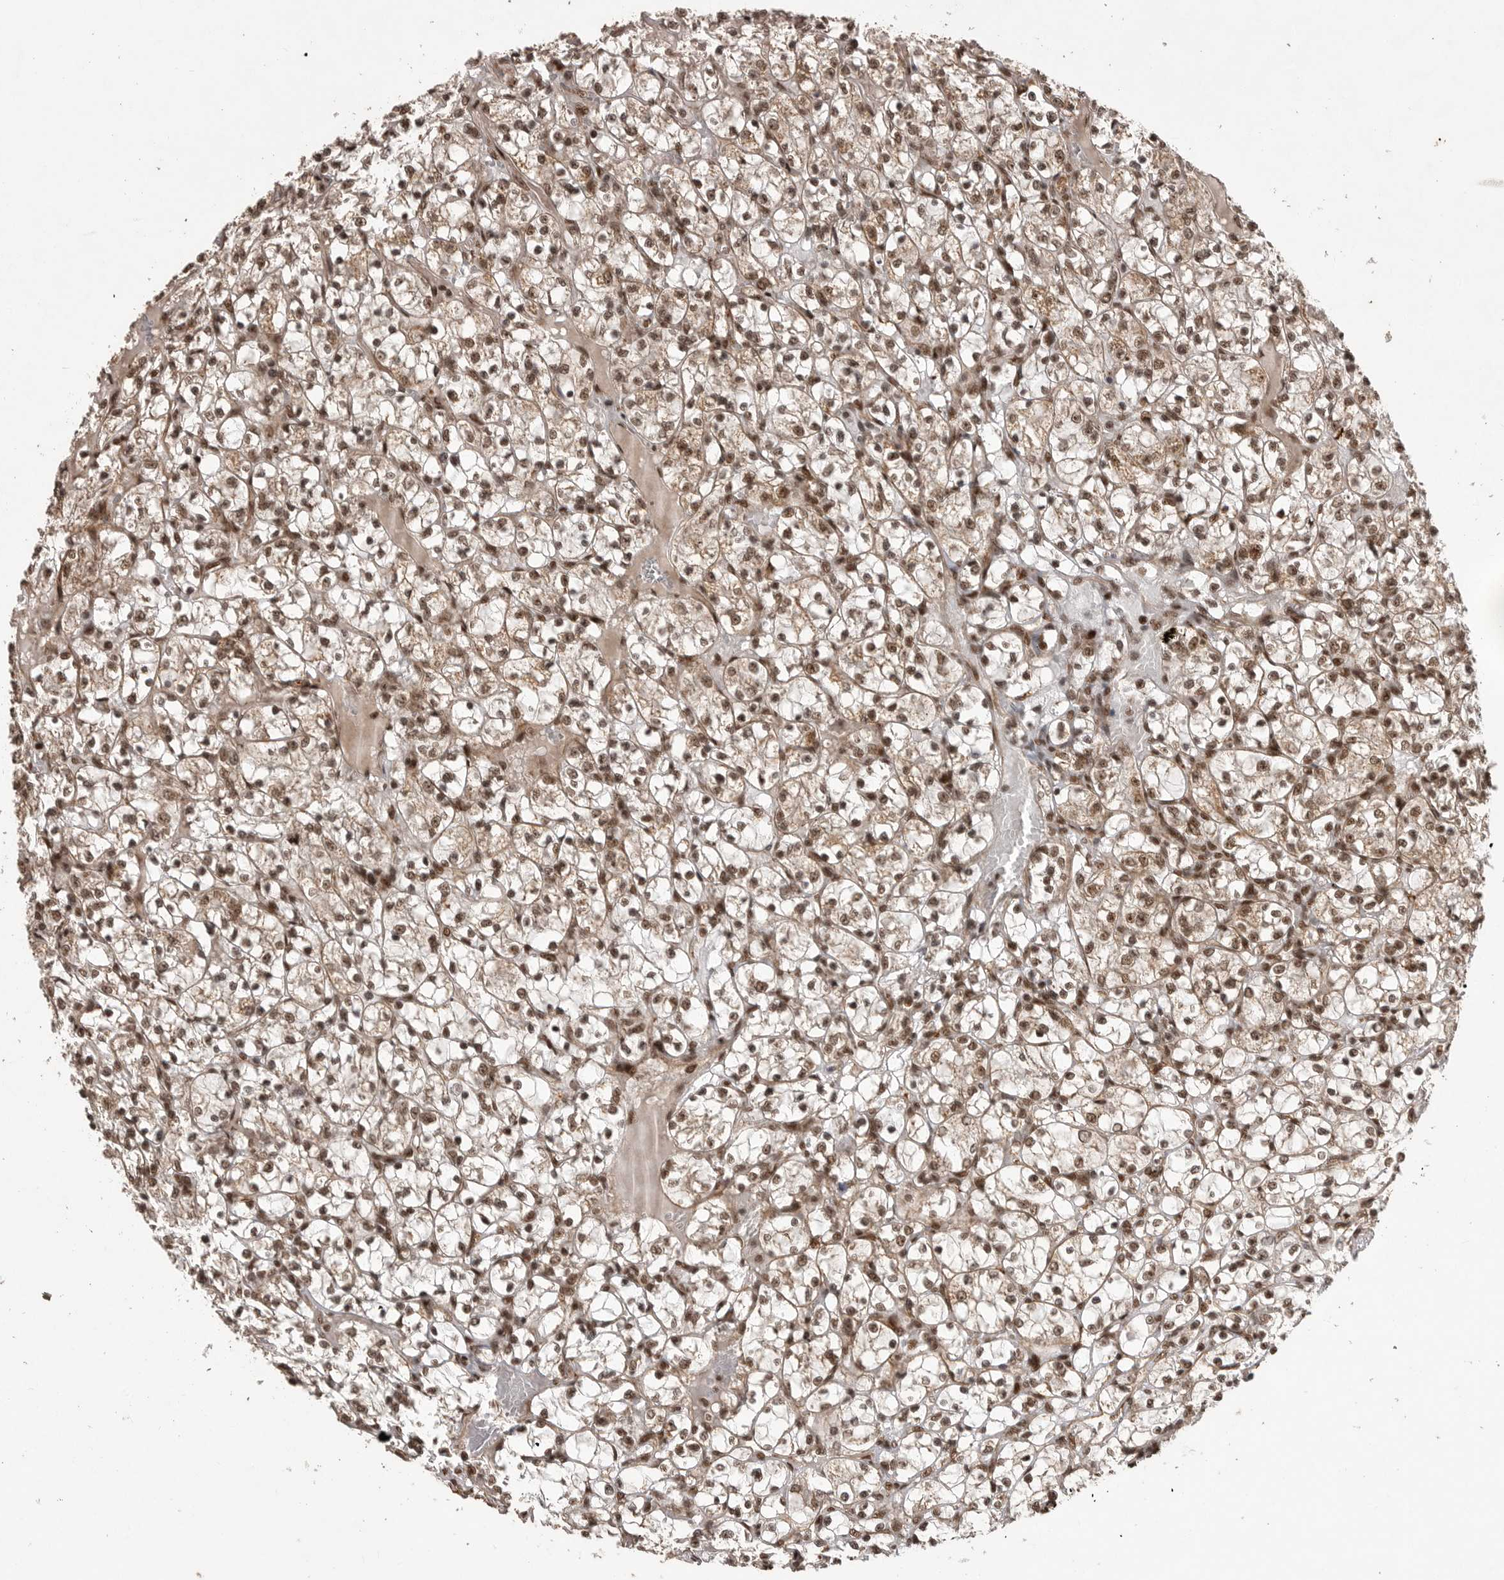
{"staining": {"intensity": "moderate", "quantity": ">75%", "location": "nuclear"}, "tissue": "renal cancer", "cell_type": "Tumor cells", "image_type": "cancer", "snomed": [{"axis": "morphology", "description": "Adenocarcinoma, NOS"}, {"axis": "topography", "description": "Kidney"}], "caption": "Immunohistochemical staining of adenocarcinoma (renal) shows medium levels of moderate nuclear expression in approximately >75% of tumor cells.", "gene": "PPP1R8", "patient": {"sex": "female", "age": 69}}